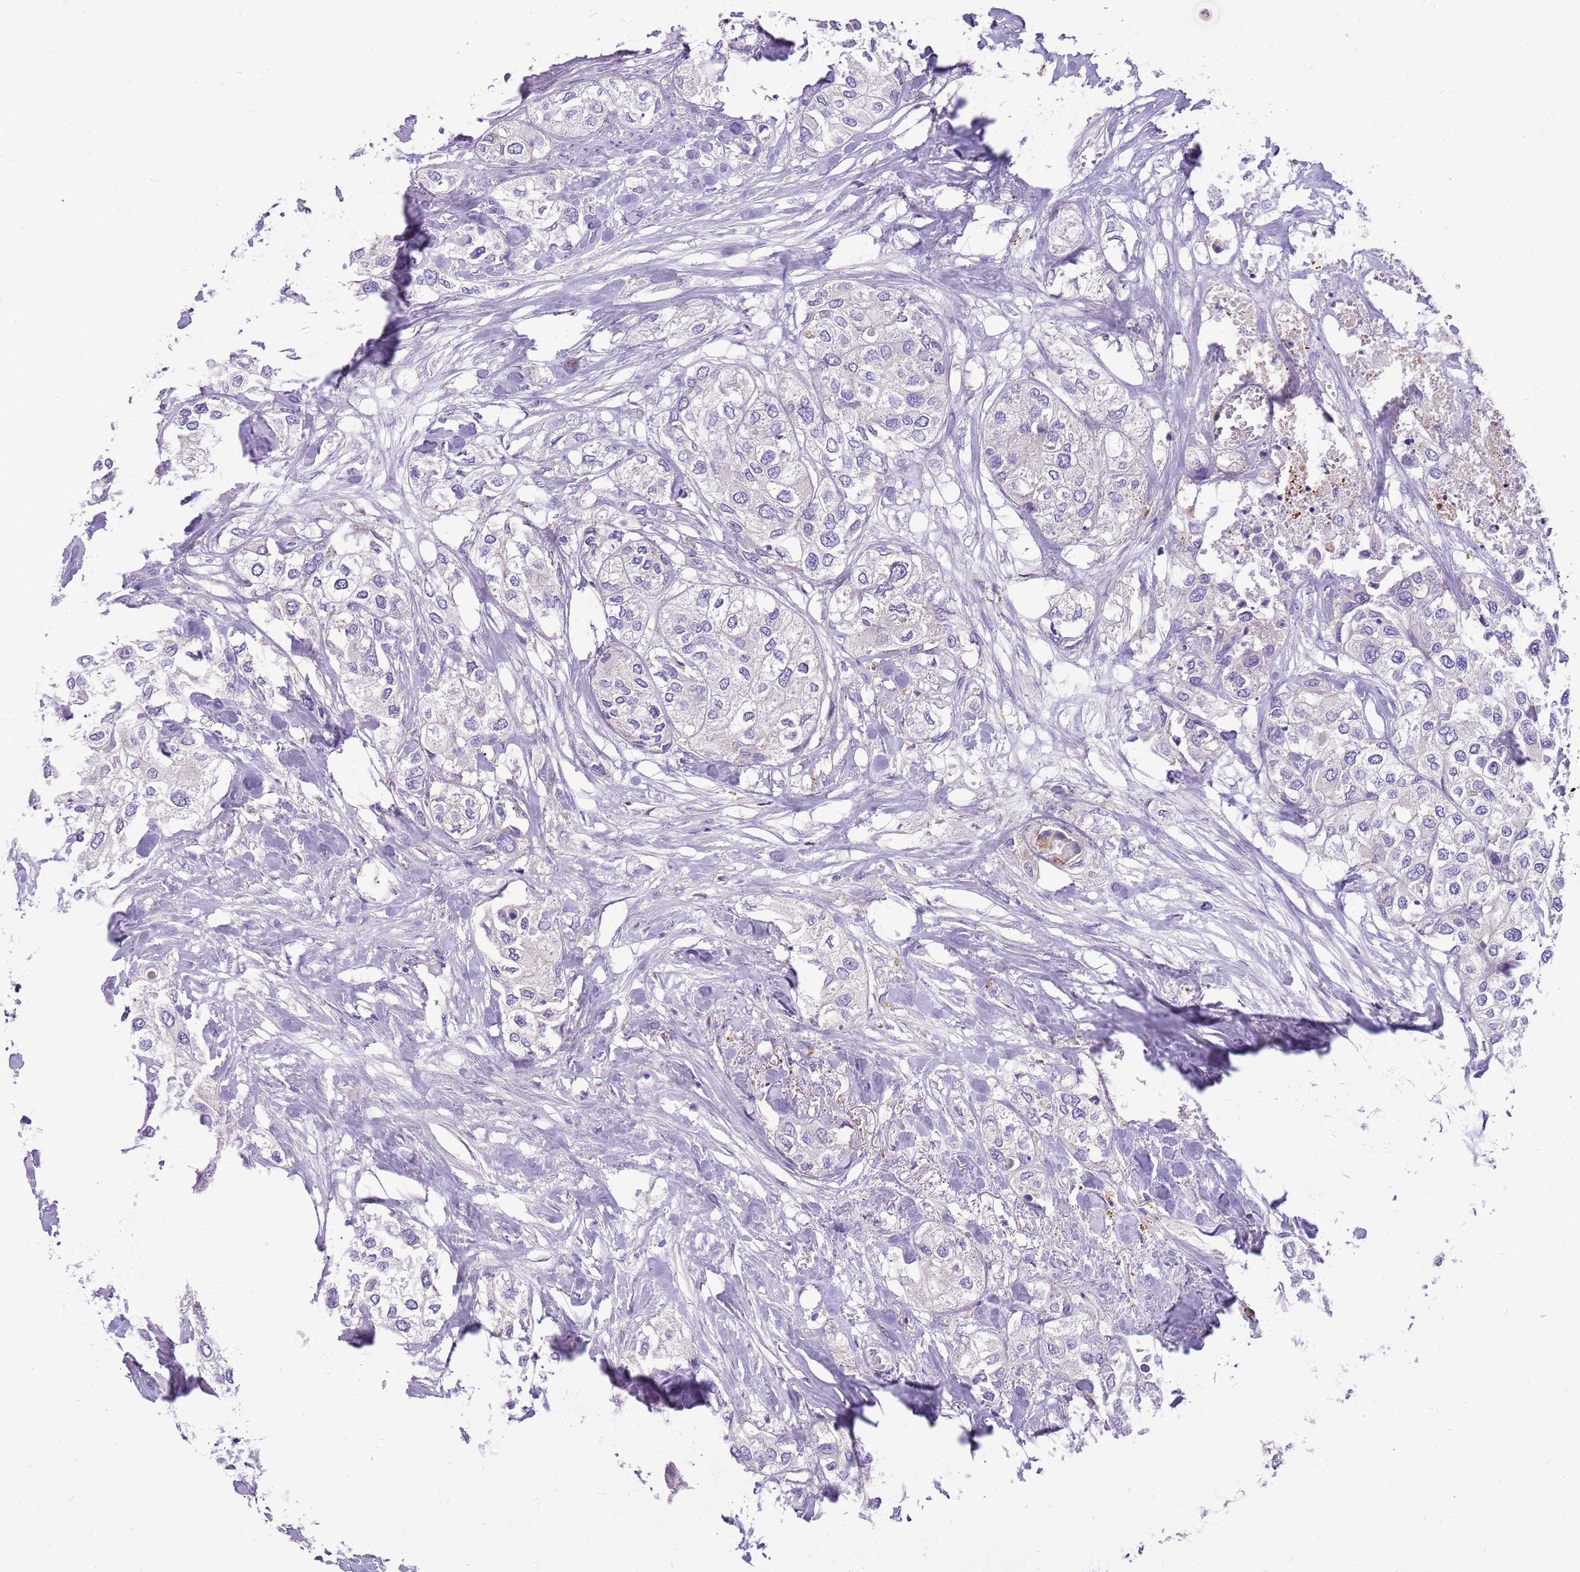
{"staining": {"intensity": "negative", "quantity": "none", "location": "none"}, "tissue": "urothelial cancer", "cell_type": "Tumor cells", "image_type": "cancer", "snomed": [{"axis": "morphology", "description": "Urothelial carcinoma, High grade"}, {"axis": "topography", "description": "Urinary bladder"}], "caption": "Immunohistochemical staining of human urothelial carcinoma (high-grade) demonstrates no significant positivity in tumor cells. (DAB (3,3'-diaminobenzidine) immunohistochemistry (IHC), high magnification).", "gene": "NTN4", "patient": {"sex": "male", "age": 64}}